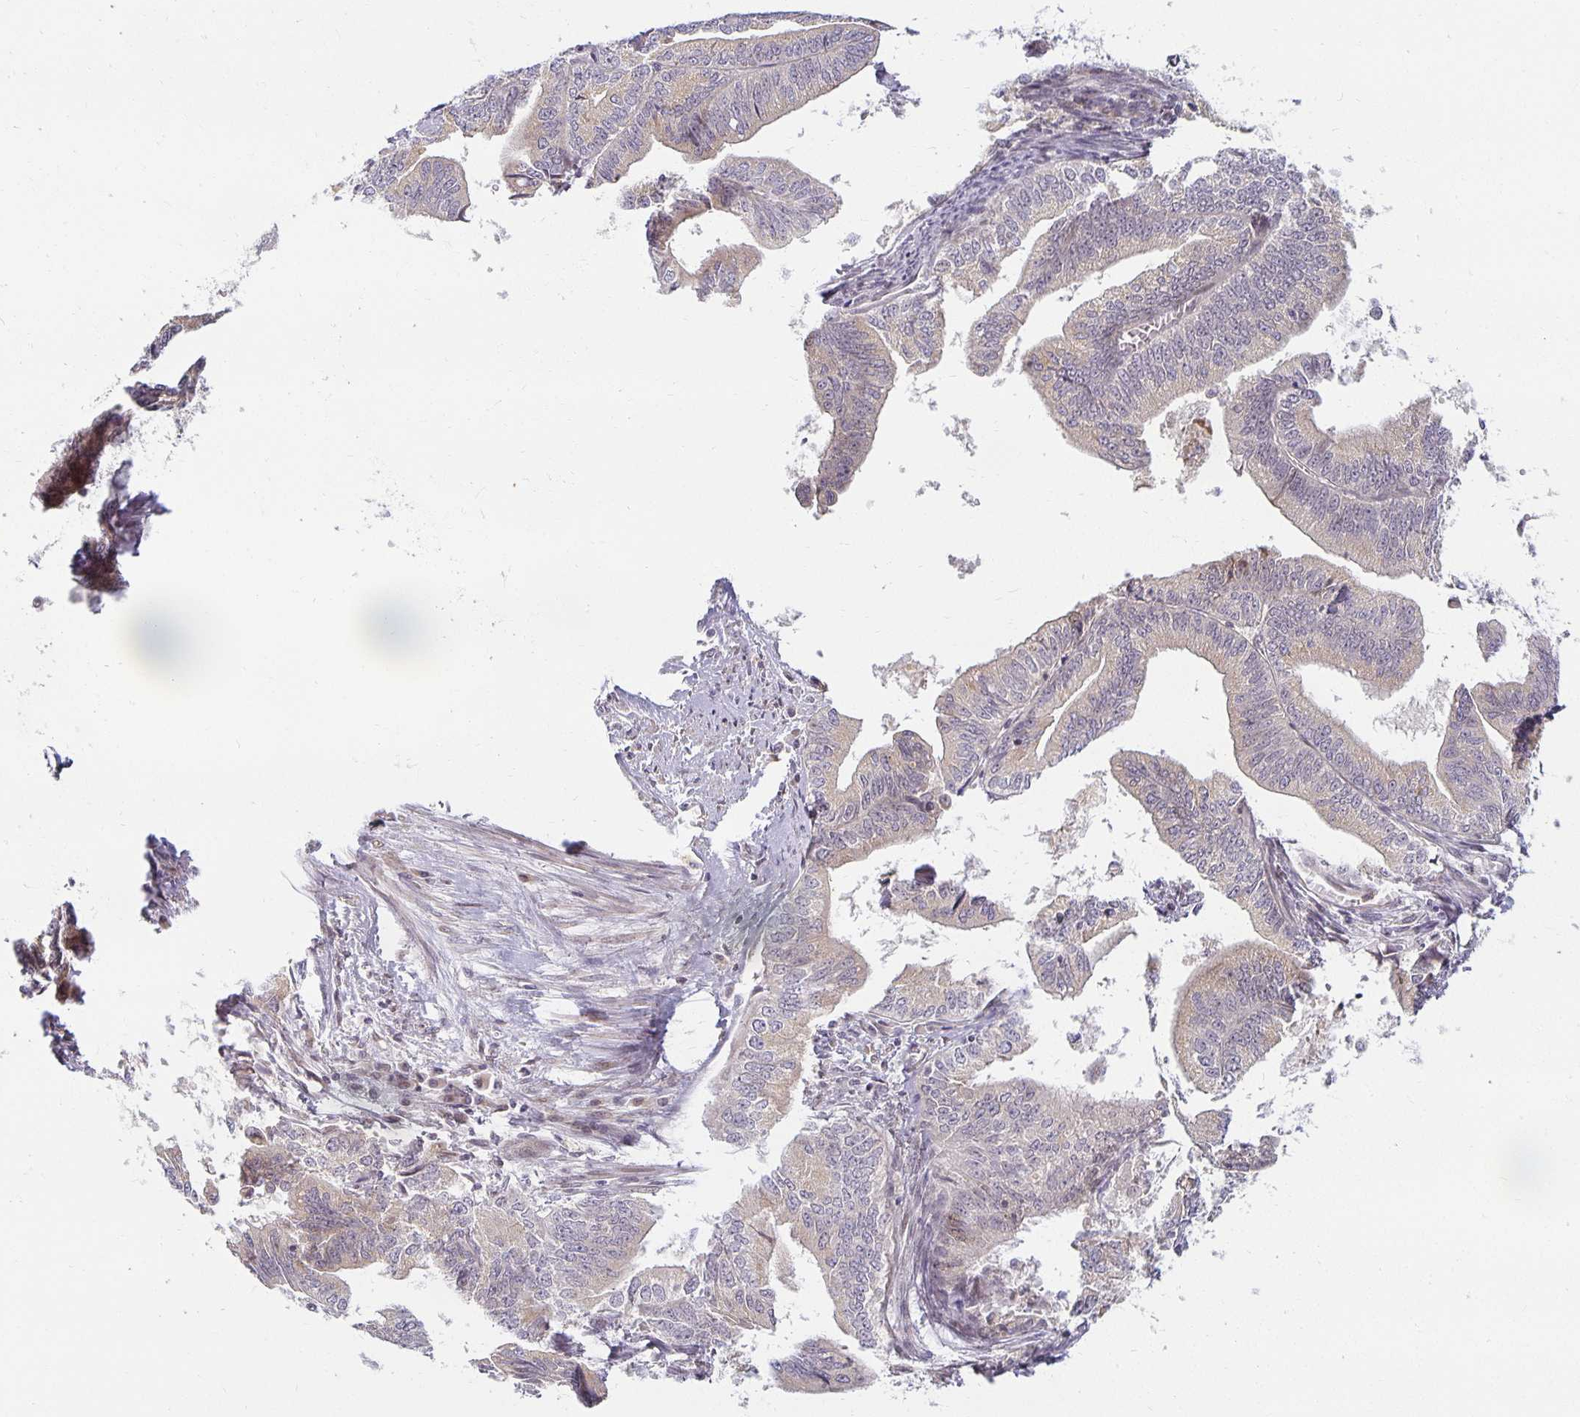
{"staining": {"intensity": "negative", "quantity": "none", "location": "none"}, "tissue": "endometrial cancer", "cell_type": "Tumor cells", "image_type": "cancer", "snomed": [{"axis": "morphology", "description": "Adenocarcinoma, NOS"}, {"axis": "topography", "description": "Endometrium"}], "caption": "A high-resolution image shows immunohistochemistry staining of endometrial adenocarcinoma, which exhibits no significant positivity in tumor cells.", "gene": "EHF", "patient": {"sex": "female", "age": 65}}